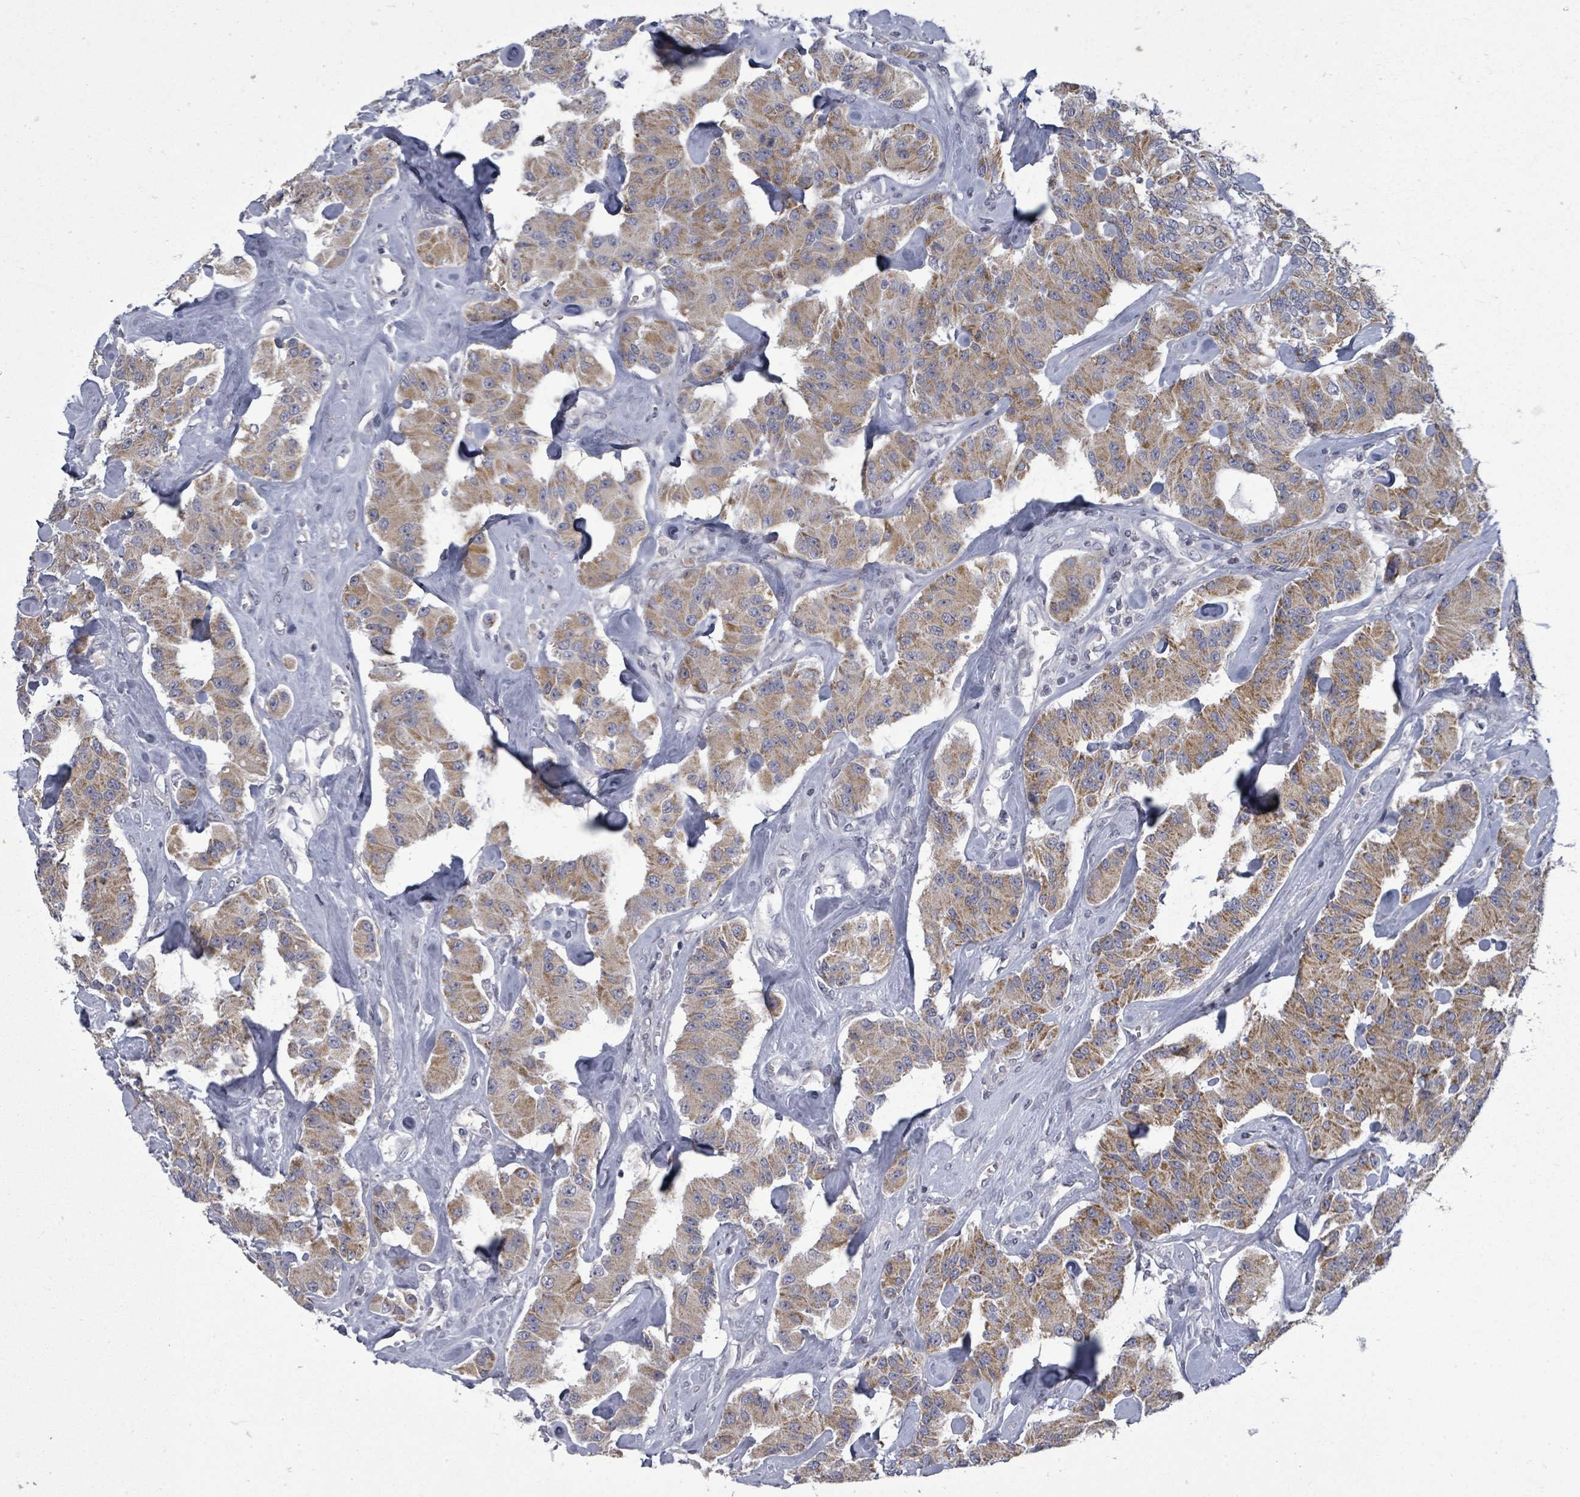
{"staining": {"intensity": "moderate", "quantity": ">75%", "location": "cytoplasmic/membranous"}, "tissue": "carcinoid", "cell_type": "Tumor cells", "image_type": "cancer", "snomed": [{"axis": "morphology", "description": "Carcinoid, malignant, NOS"}, {"axis": "topography", "description": "Pancreas"}], "caption": "IHC of carcinoid demonstrates medium levels of moderate cytoplasmic/membranous positivity in about >75% of tumor cells.", "gene": "PTPN20", "patient": {"sex": "male", "age": 41}}